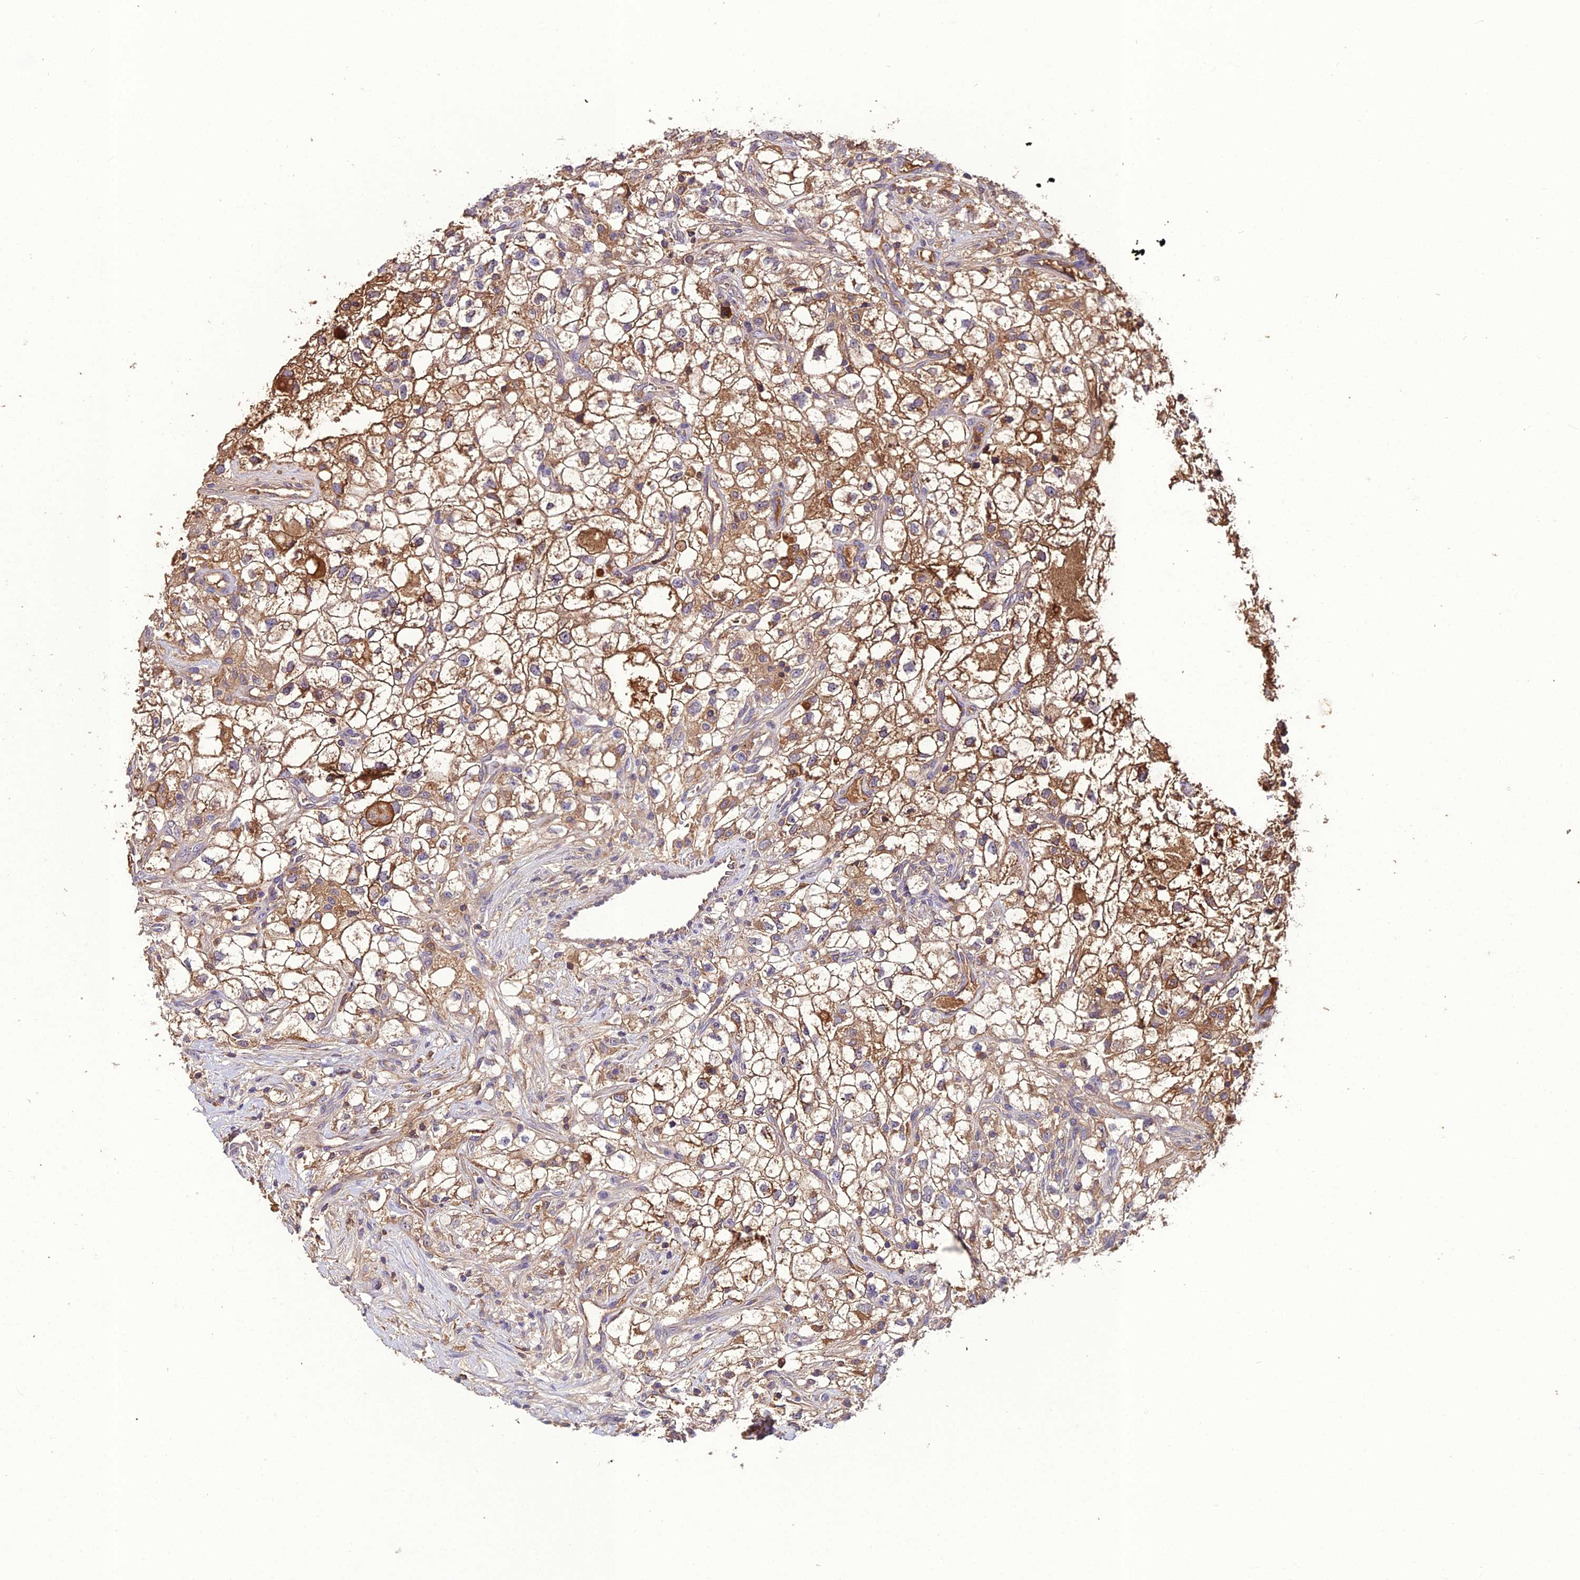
{"staining": {"intensity": "moderate", "quantity": ">75%", "location": "cytoplasmic/membranous"}, "tissue": "renal cancer", "cell_type": "Tumor cells", "image_type": "cancer", "snomed": [{"axis": "morphology", "description": "Adenocarcinoma, NOS"}, {"axis": "topography", "description": "Kidney"}], "caption": "High-power microscopy captured an IHC micrograph of renal cancer, revealing moderate cytoplasmic/membranous positivity in about >75% of tumor cells.", "gene": "KCTD16", "patient": {"sex": "male", "age": 59}}